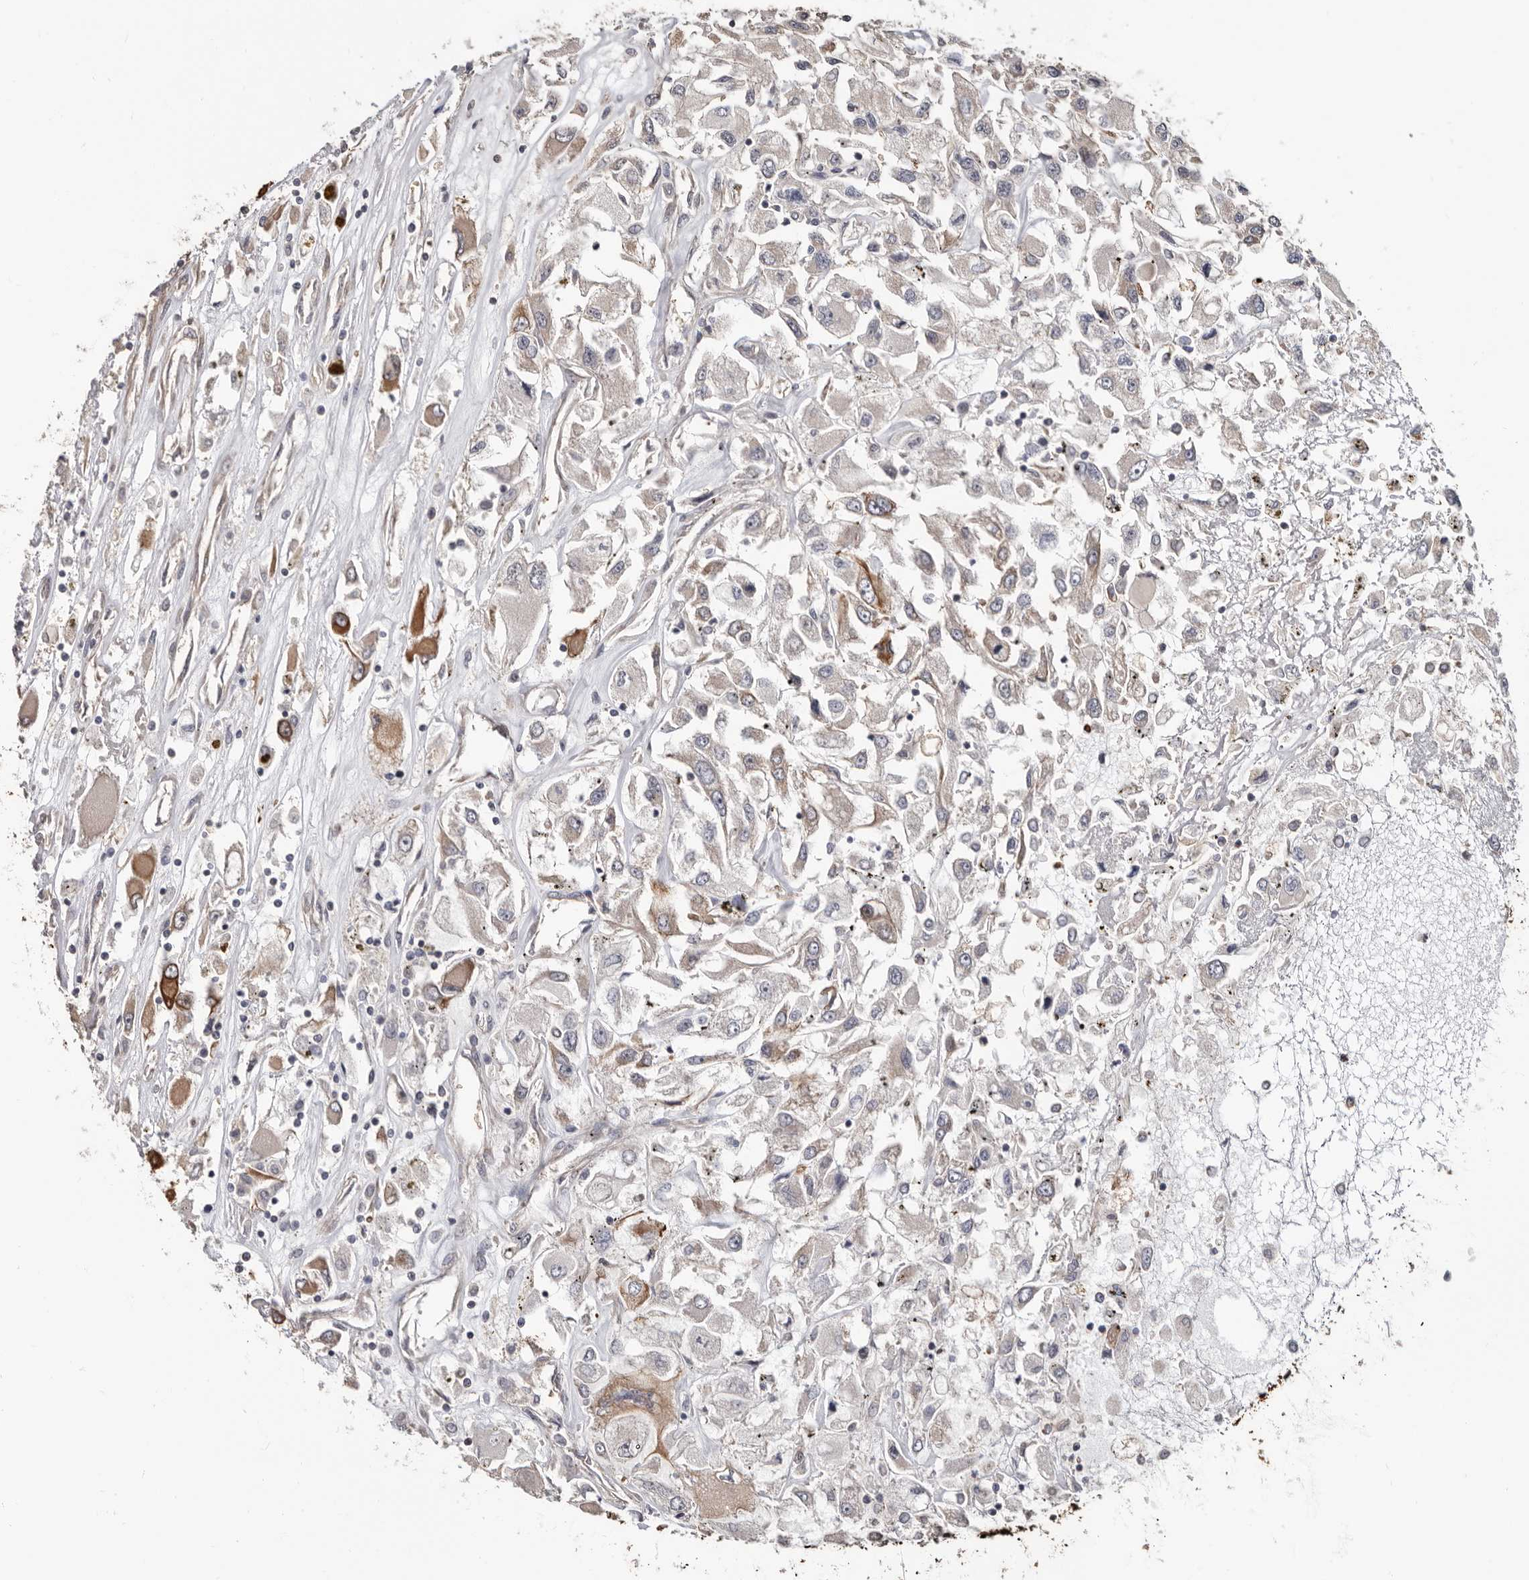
{"staining": {"intensity": "strong", "quantity": "25%-75%", "location": "cytoplasmic/membranous"}, "tissue": "renal cancer", "cell_type": "Tumor cells", "image_type": "cancer", "snomed": [{"axis": "morphology", "description": "Adenocarcinoma, NOS"}, {"axis": "topography", "description": "Kidney"}], "caption": "Protein staining of renal adenocarcinoma tissue shows strong cytoplasmic/membranous staining in approximately 25%-75% of tumor cells. (DAB IHC with brightfield microscopy, high magnification).", "gene": "MRPL18", "patient": {"sex": "female", "age": 52}}